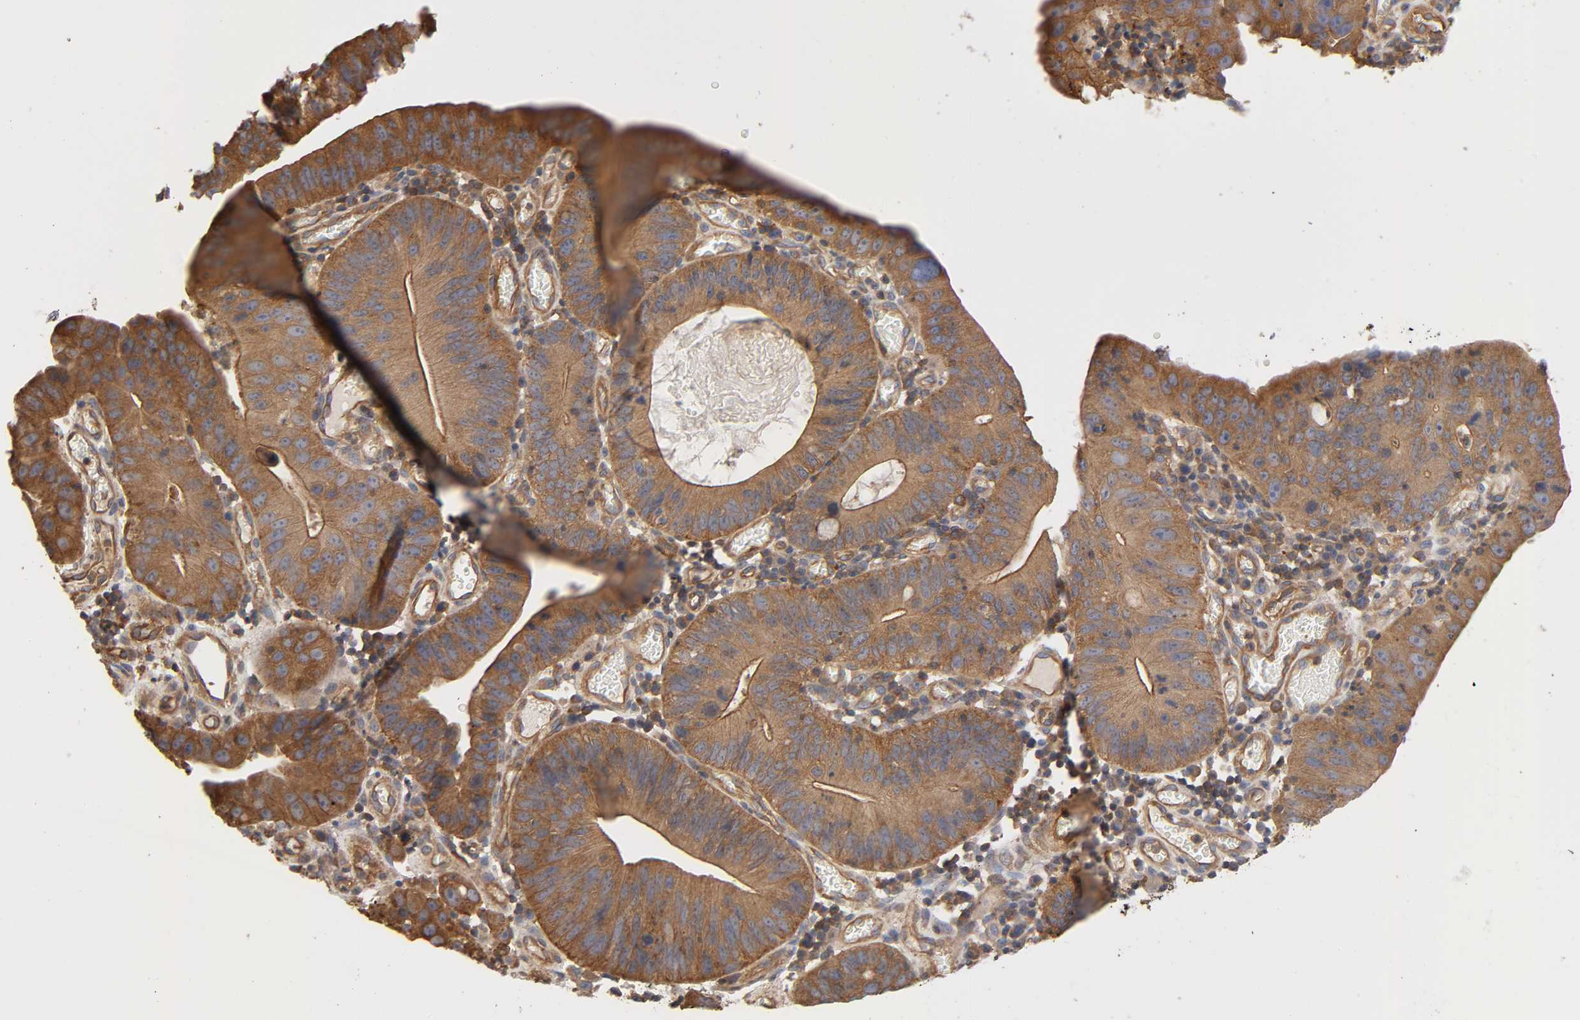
{"staining": {"intensity": "moderate", "quantity": ">75%", "location": "cytoplasmic/membranous"}, "tissue": "stomach cancer", "cell_type": "Tumor cells", "image_type": "cancer", "snomed": [{"axis": "morphology", "description": "Adenocarcinoma, NOS"}, {"axis": "topography", "description": "Stomach"}], "caption": "Immunohistochemical staining of human stomach cancer exhibits medium levels of moderate cytoplasmic/membranous positivity in about >75% of tumor cells. (Brightfield microscopy of DAB IHC at high magnification).", "gene": "LAMTOR2", "patient": {"sex": "male", "age": 59}}